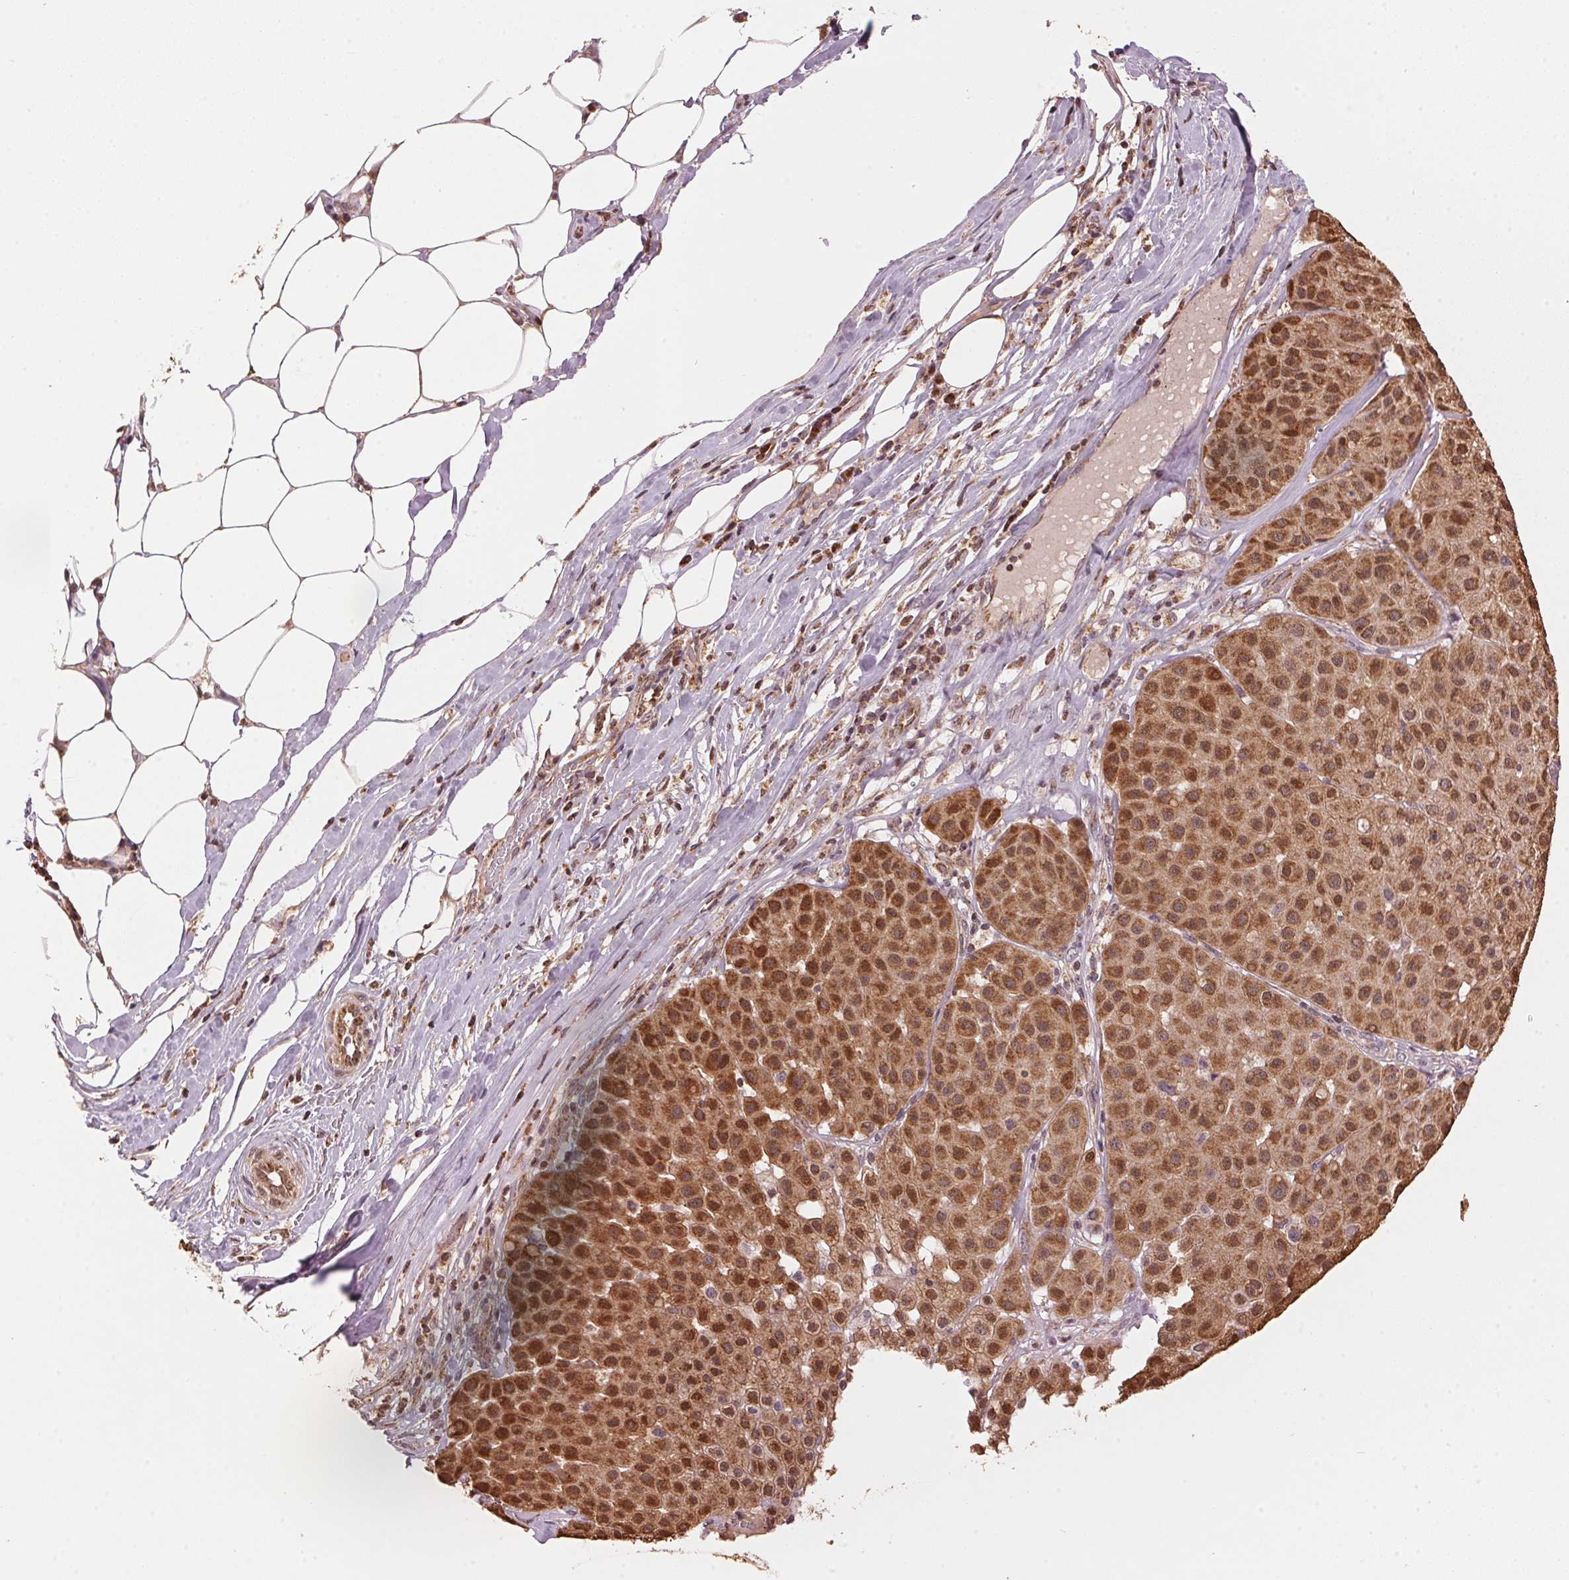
{"staining": {"intensity": "strong", "quantity": ">75%", "location": "cytoplasmic/membranous"}, "tissue": "melanoma", "cell_type": "Tumor cells", "image_type": "cancer", "snomed": [{"axis": "morphology", "description": "Malignant melanoma, Metastatic site"}, {"axis": "topography", "description": "Smooth muscle"}], "caption": "Protein expression analysis of malignant melanoma (metastatic site) exhibits strong cytoplasmic/membranous expression in approximately >75% of tumor cells.", "gene": "ARHGAP6", "patient": {"sex": "male", "age": 41}}